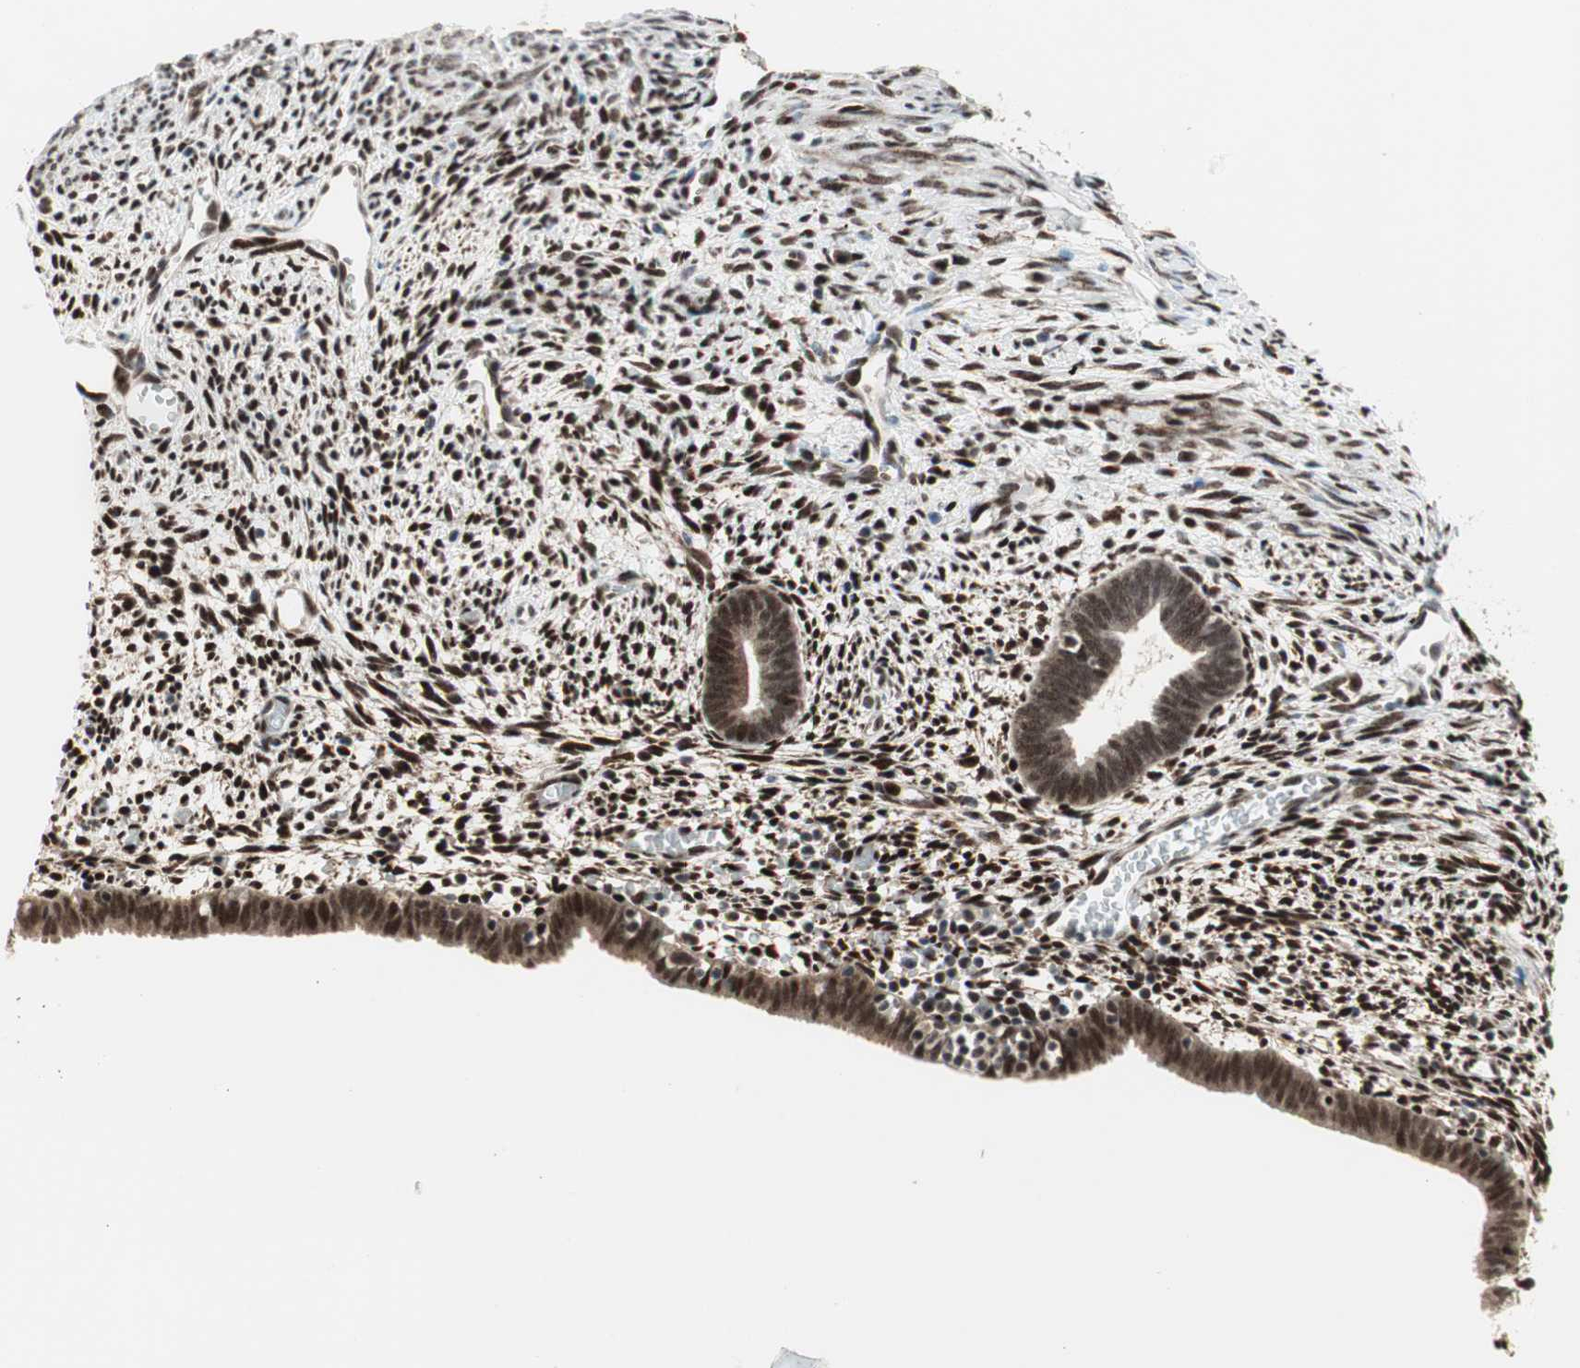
{"staining": {"intensity": "strong", "quantity": ">75%", "location": "nuclear"}, "tissue": "endometrium", "cell_type": "Cells in endometrial stroma", "image_type": "normal", "snomed": [{"axis": "morphology", "description": "Normal tissue, NOS"}, {"axis": "morphology", "description": "Atrophy, NOS"}, {"axis": "topography", "description": "Uterus"}, {"axis": "topography", "description": "Endometrium"}], "caption": "IHC (DAB (3,3'-diaminobenzidine)) staining of benign endometrium displays strong nuclear protein staining in about >75% of cells in endometrial stroma.", "gene": "TCF12", "patient": {"sex": "female", "age": 68}}